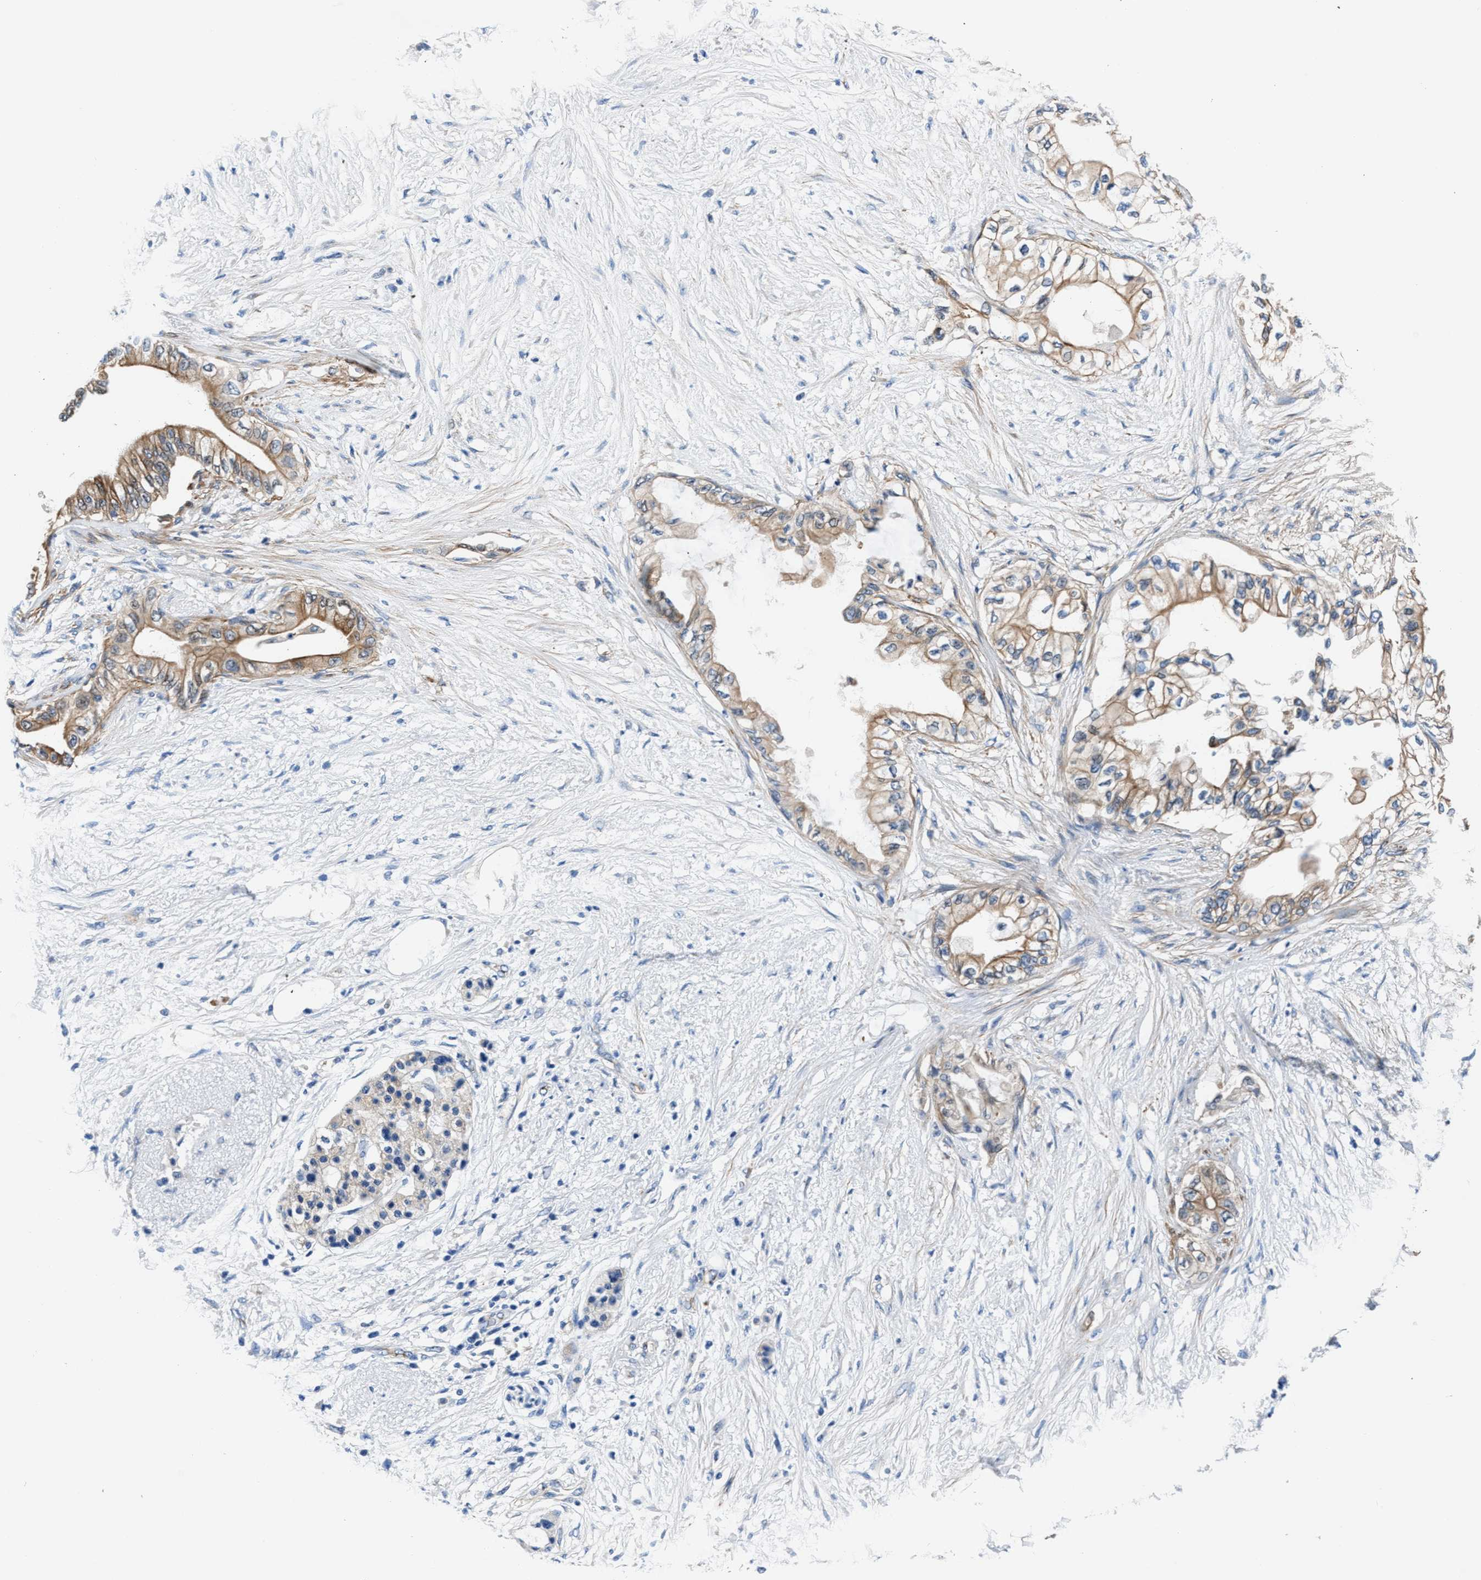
{"staining": {"intensity": "moderate", "quantity": ">75%", "location": "cytoplasmic/membranous"}, "tissue": "pancreatic cancer", "cell_type": "Tumor cells", "image_type": "cancer", "snomed": [{"axis": "morphology", "description": "Normal tissue, NOS"}, {"axis": "morphology", "description": "Adenocarcinoma, NOS"}, {"axis": "topography", "description": "Pancreas"}, {"axis": "topography", "description": "Duodenum"}], "caption": "The immunohistochemical stain shows moderate cytoplasmic/membranous positivity in tumor cells of adenocarcinoma (pancreatic) tissue.", "gene": "PARG", "patient": {"sex": "female", "age": 60}}